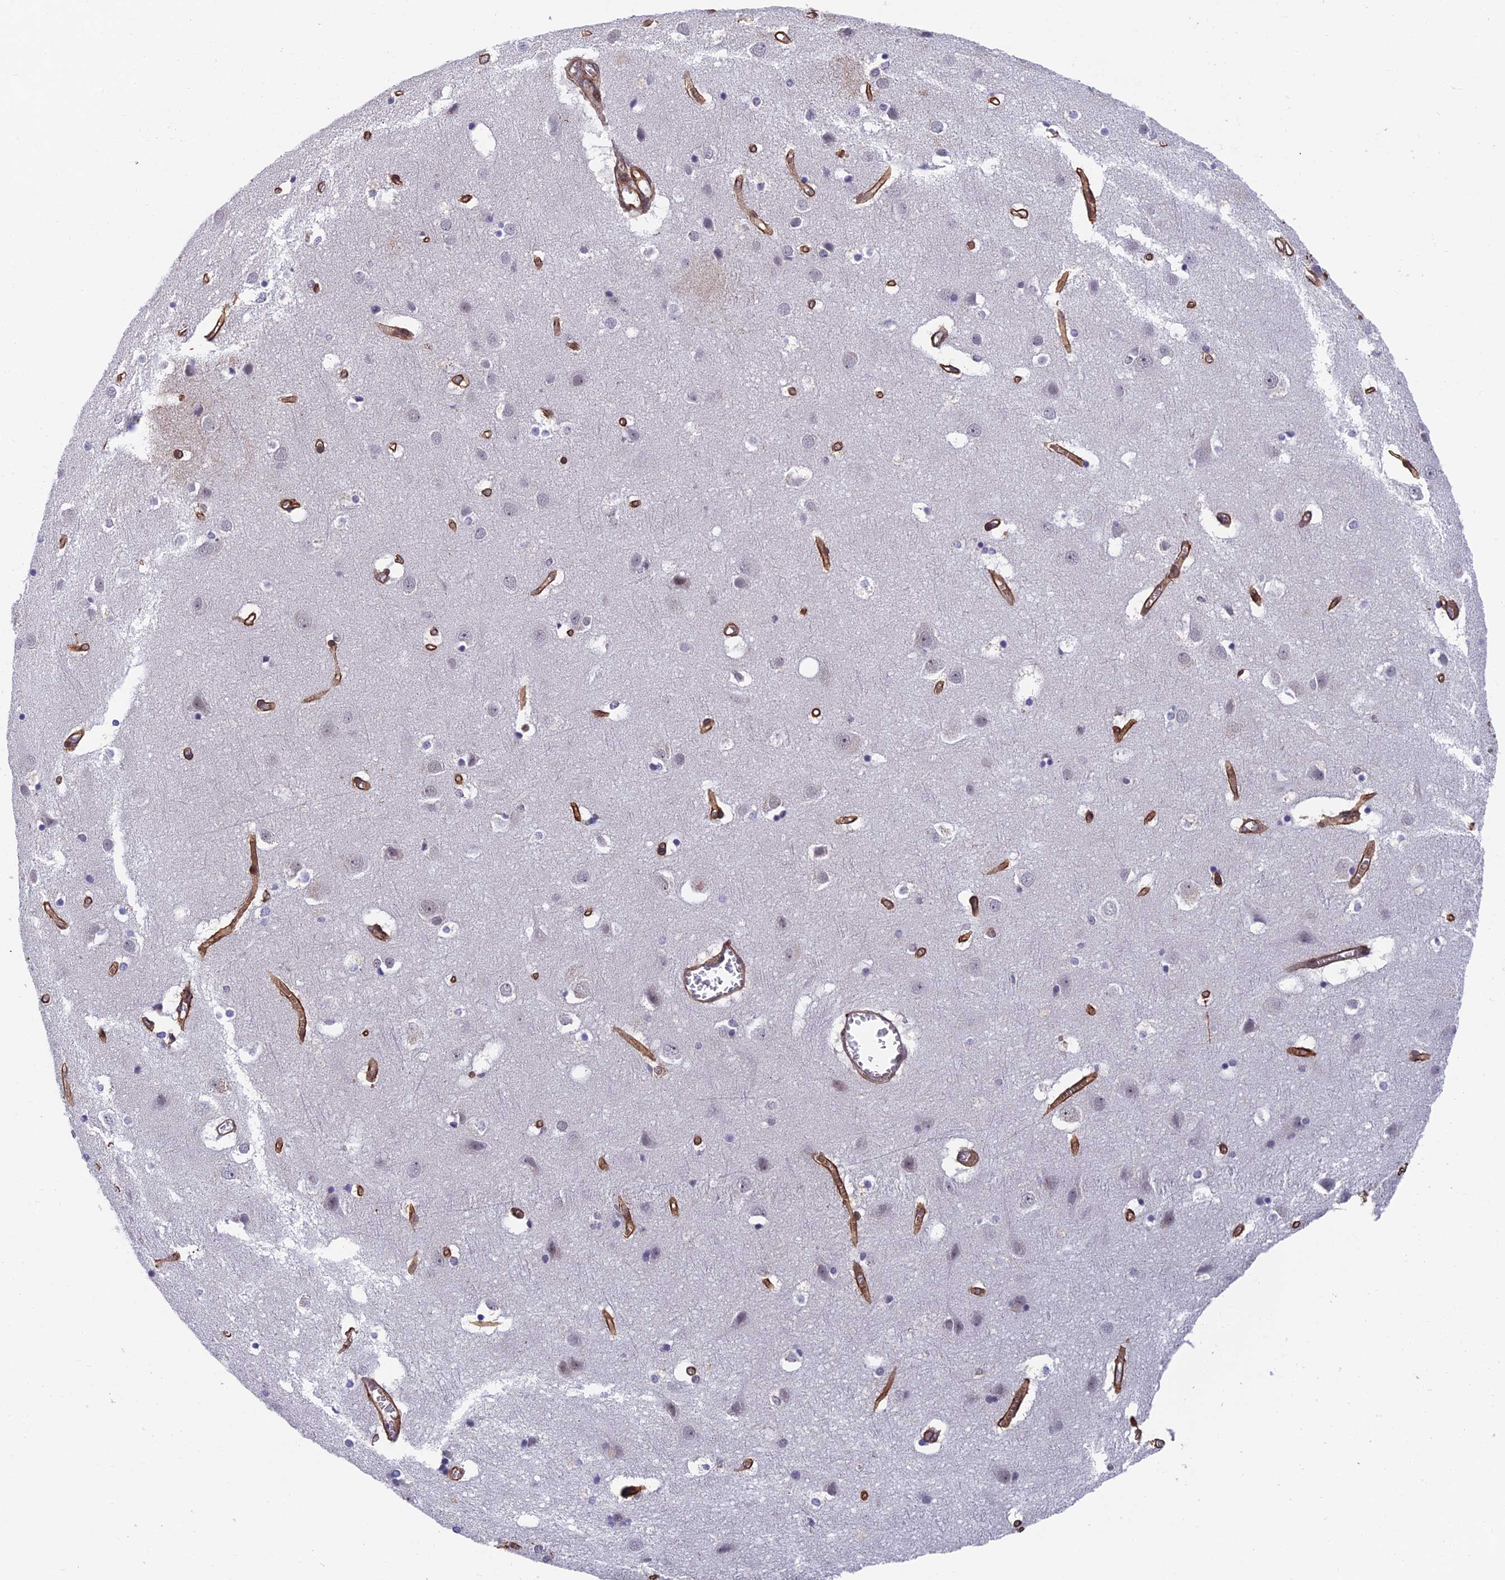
{"staining": {"intensity": "strong", "quantity": ">75%", "location": "cytoplasmic/membranous"}, "tissue": "cerebral cortex", "cell_type": "Endothelial cells", "image_type": "normal", "snomed": [{"axis": "morphology", "description": "Normal tissue, NOS"}, {"axis": "topography", "description": "Cerebral cortex"}], "caption": "Immunohistochemistry of normal cerebral cortex displays high levels of strong cytoplasmic/membranous expression in approximately >75% of endothelial cells.", "gene": "NSMCE1", "patient": {"sex": "male", "age": 54}}